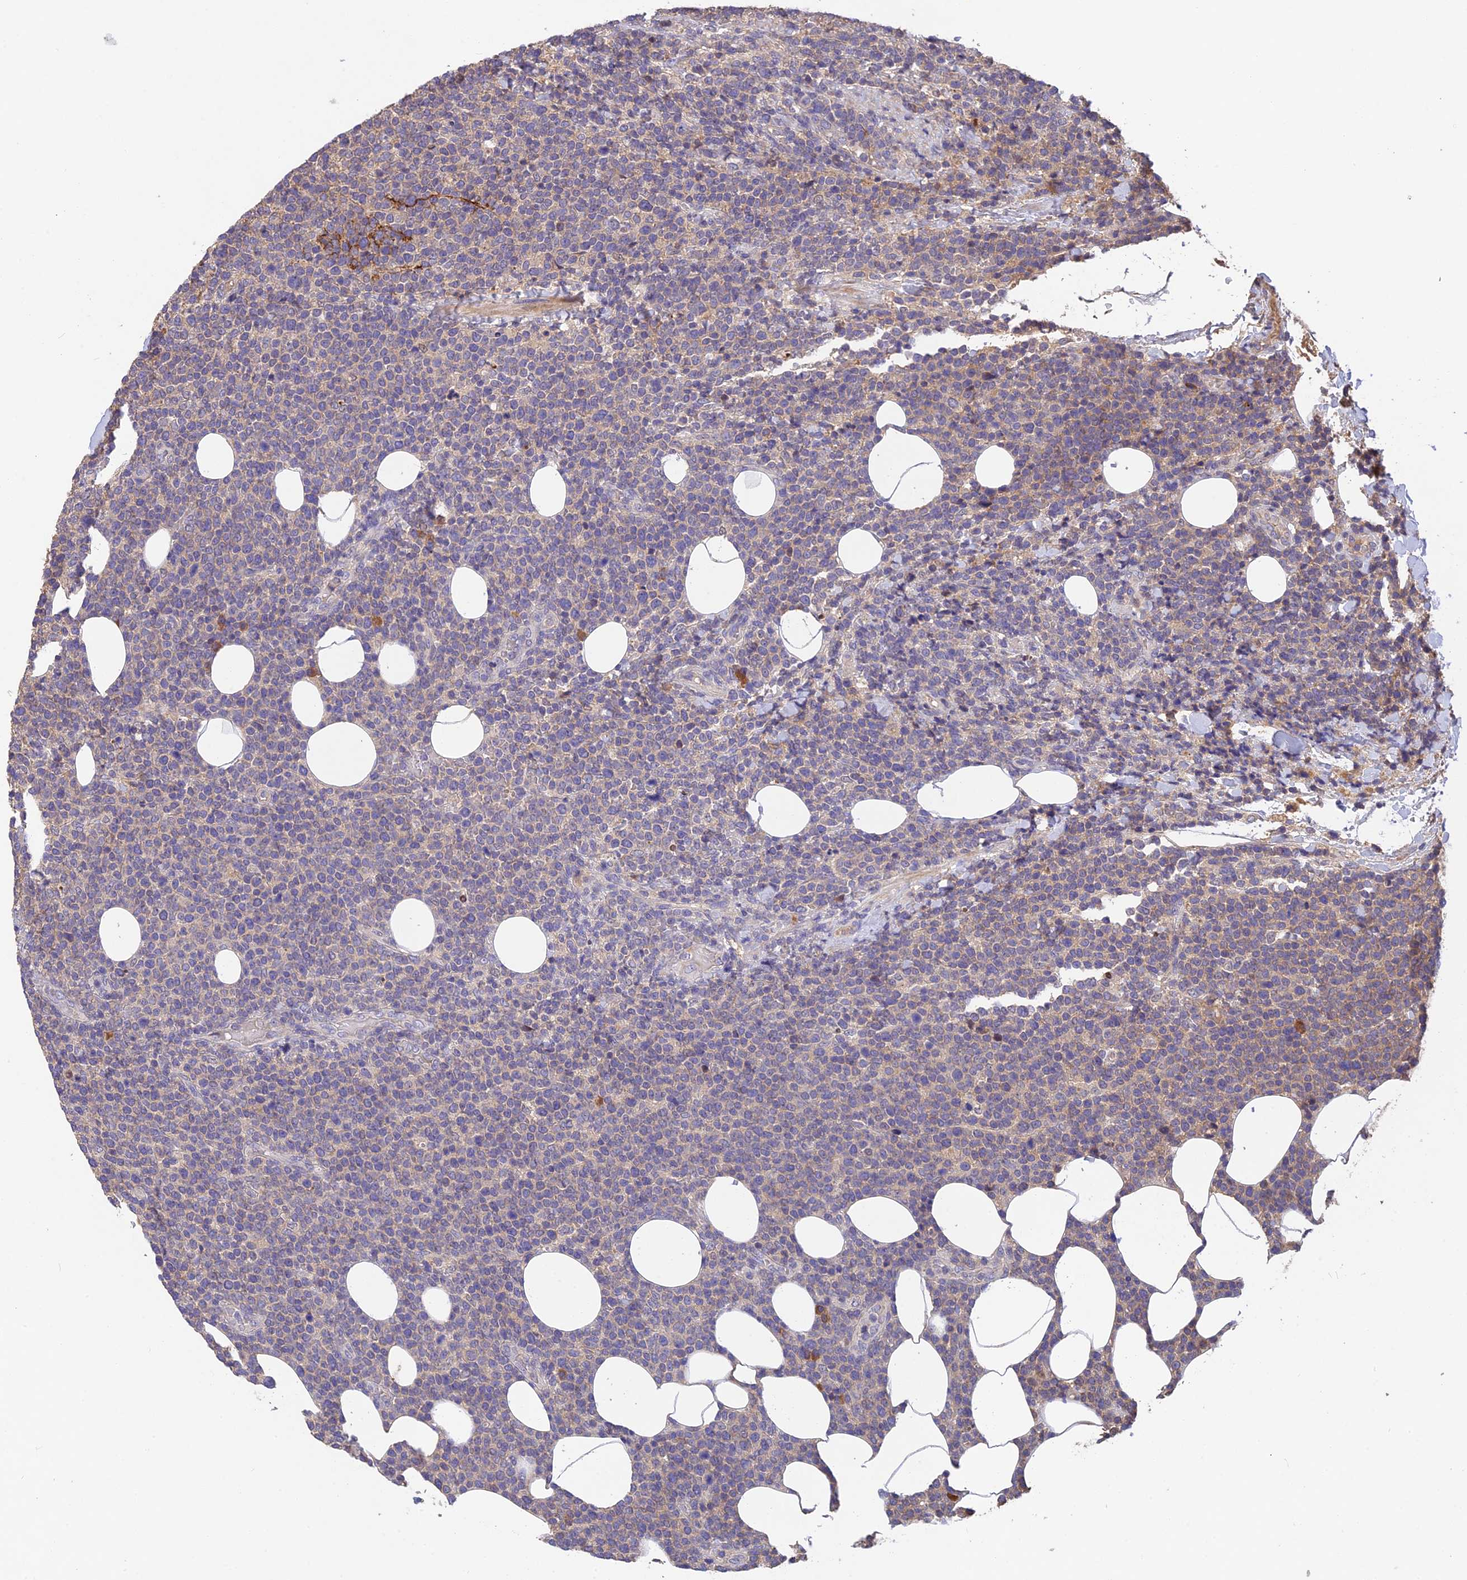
{"staining": {"intensity": "negative", "quantity": "none", "location": "none"}, "tissue": "lymphoma", "cell_type": "Tumor cells", "image_type": "cancer", "snomed": [{"axis": "morphology", "description": "Malignant lymphoma, non-Hodgkin's type, High grade"}, {"axis": "topography", "description": "Lymph node"}], "caption": "Protein analysis of malignant lymphoma, non-Hodgkin's type (high-grade) shows no significant staining in tumor cells. Brightfield microscopy of immunohistochemistry (IHC) stained with DAB (3,3'-diaminobenzidine) (brown) and hematoxylin (blue), captured at high magnification.", "gene": "DENND5B", "patient": {"sex": "male", "age": 61}}